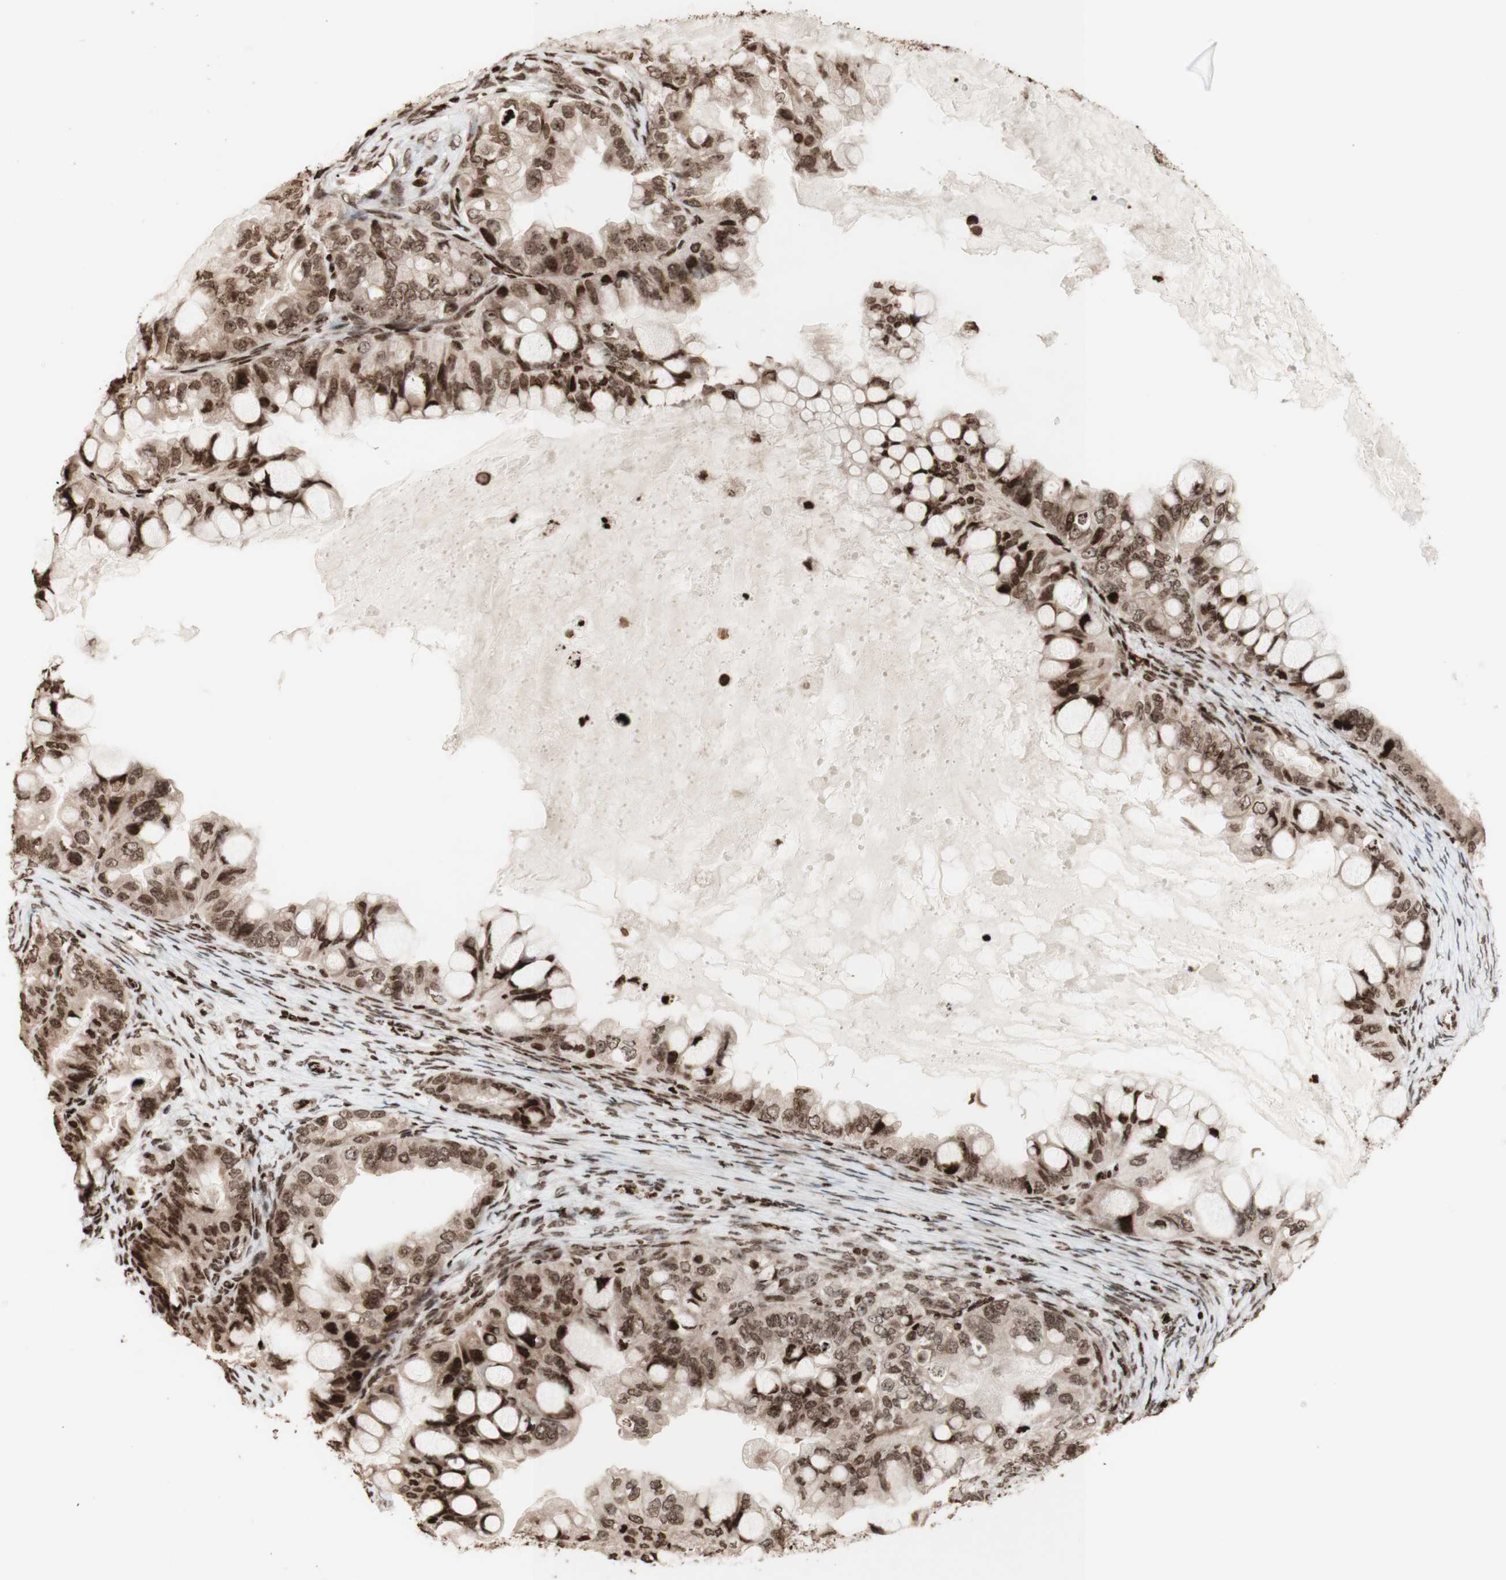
{"staining": {"intensity": "strong", "quantity": ">75%", "location": "cytoplasmic/membranous,nuclear"}, "tissue": "ovarian cancer", "cell_type": "Tumor cells", "image_type": "cancer", "snomed": [{"axis": "morphology", "description": "Cystadenocarcinoma, mucinous, NOS"}, {"axis": "topography", "description": "Ovary"}], "caption": "Tumor cells exhibit high levels of strong cytoplasmic/membranous and nuclear staining in approximately >75% of cells in human ovarian mucinous cystadenocarcinoma.", "gene": "NCAPD2", "patient": {"sex": "female", "age": 80}}